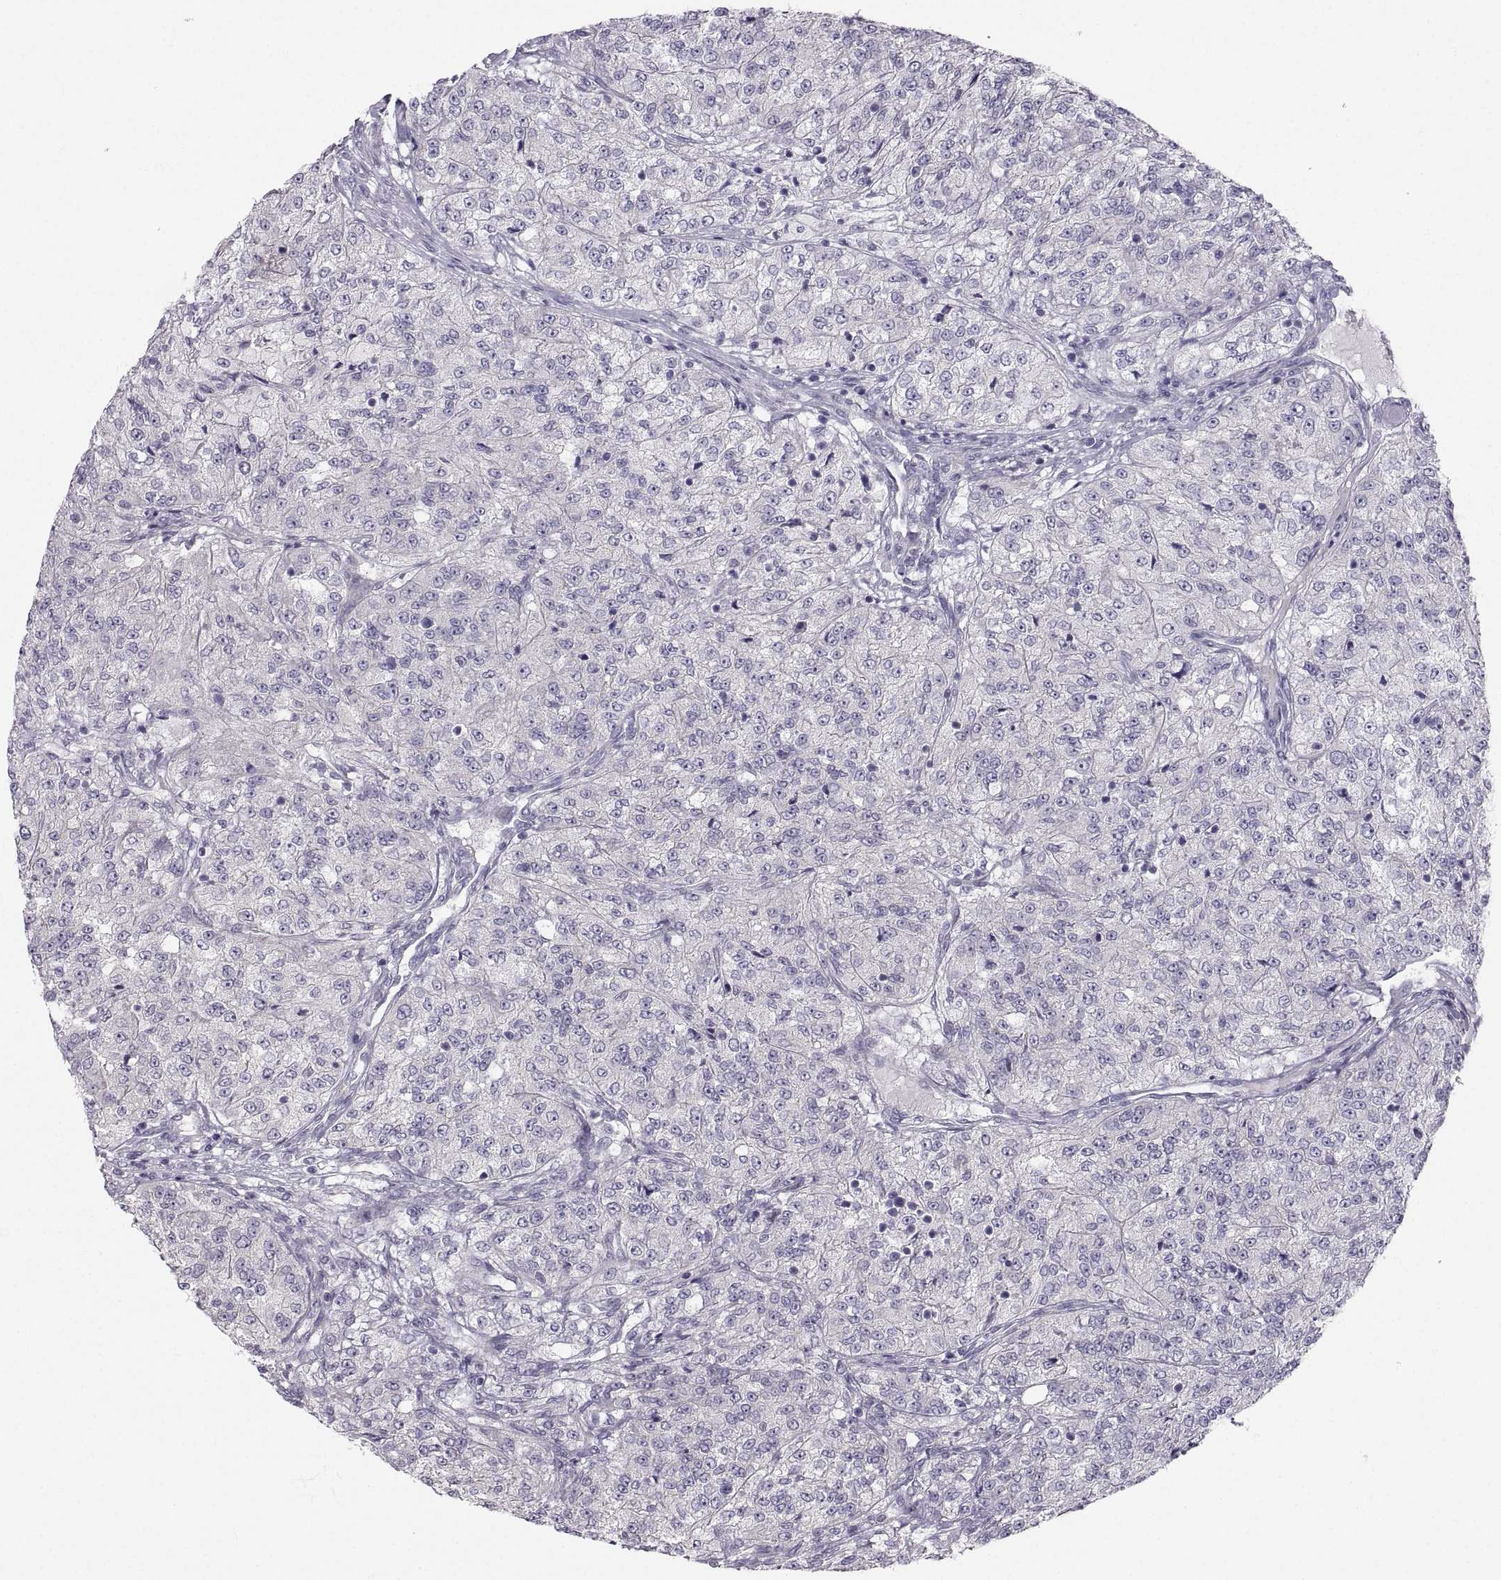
{"staining": {"intensity": "negative", "quantity": "none", "location": "none"}, "tissue": "renal cancer", "cell_type": "Tumor cells", "image_type": "cancer", "snomed": [{"axis": "morphology", "description": "Adenocarcinoma, NOS"}, {"axis": "topography", "description": "Kidney"}], "caption": "This is an immunohistochemistry histopathology image of adenocarcinoma (renal). There is no staining in tumor cells.", "gene": "ZNF185", "patient": {"sex": "female", "age": 63}}